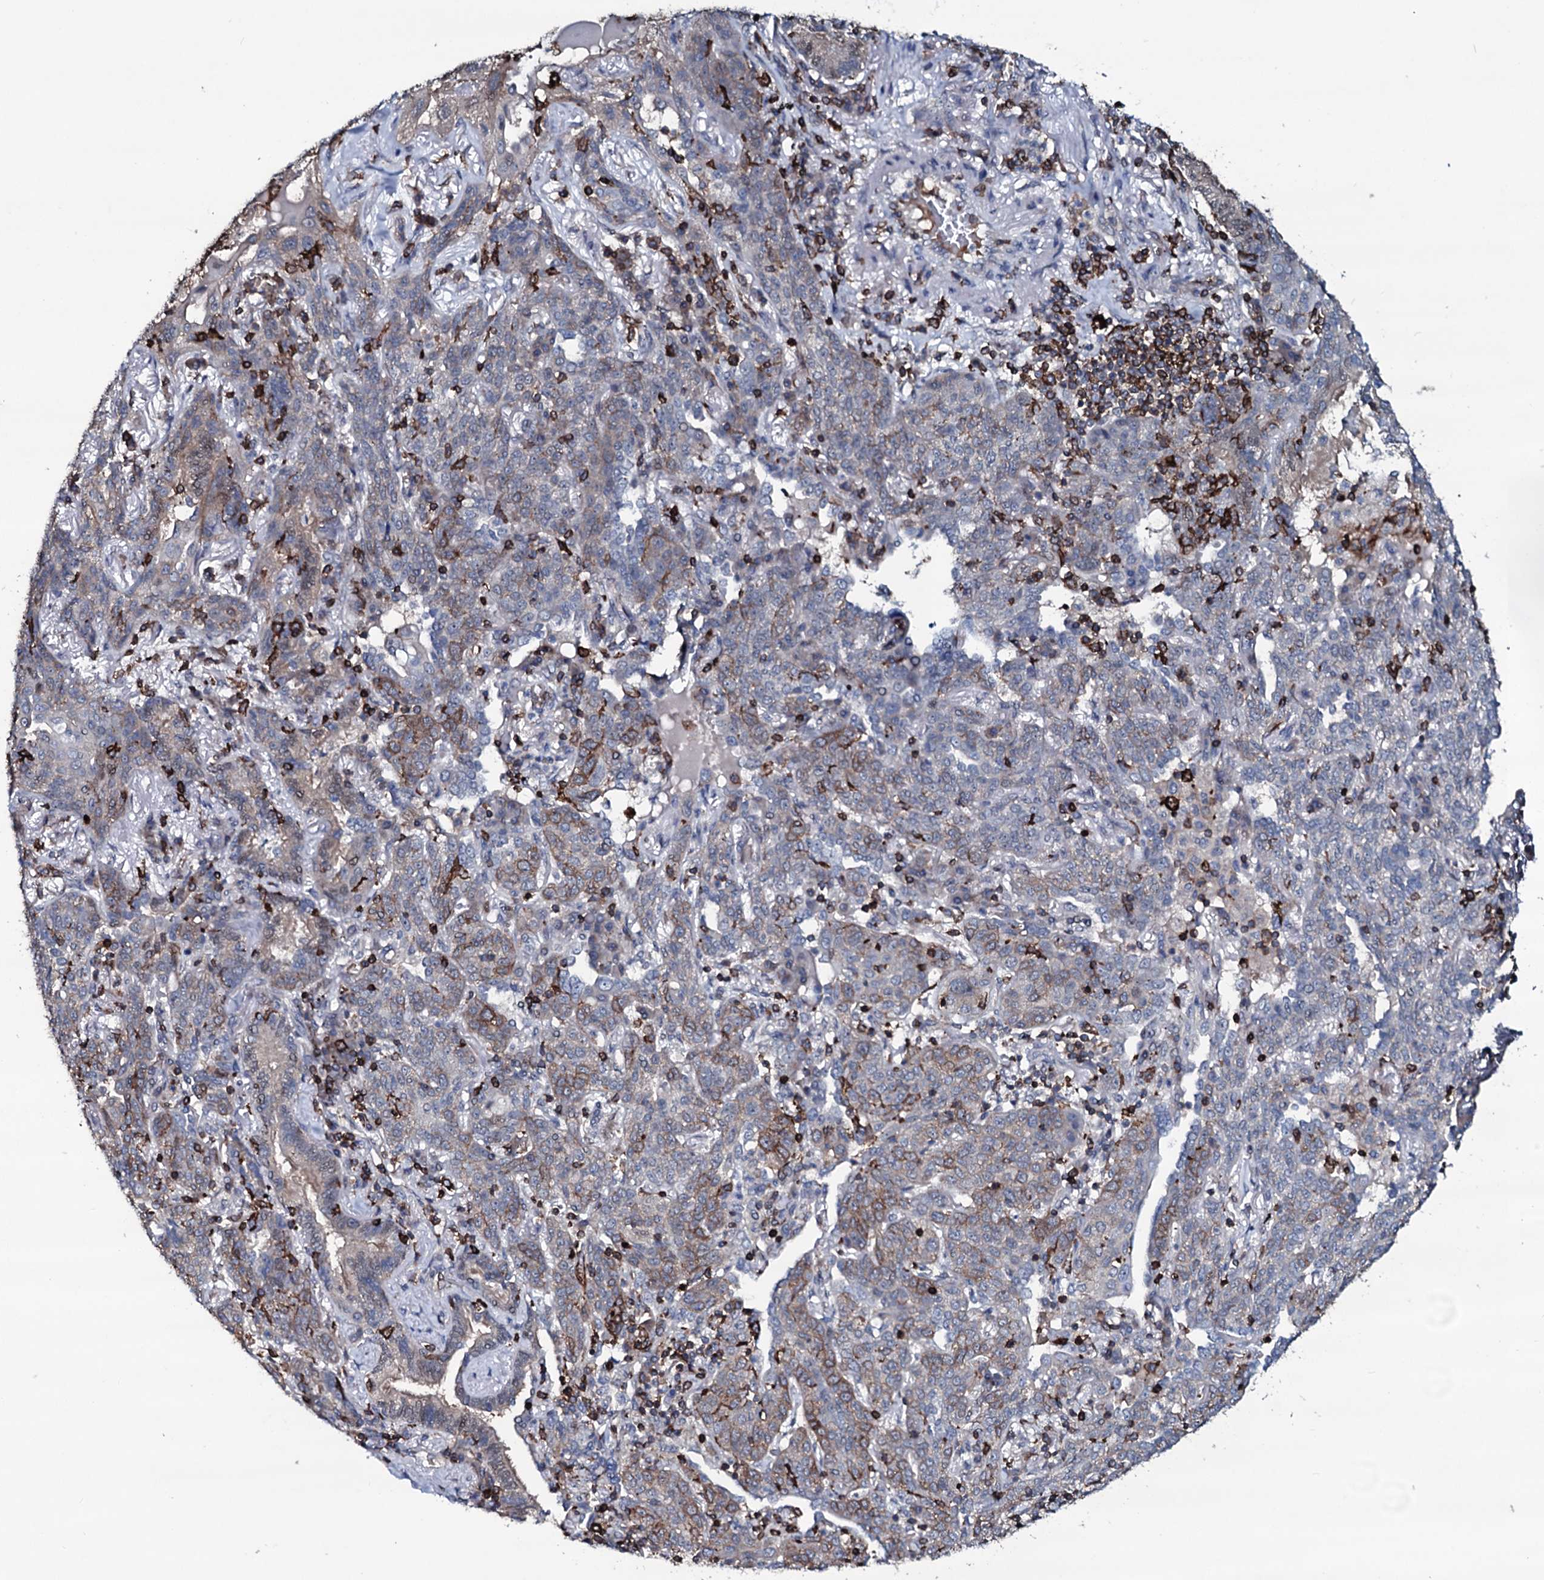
{"staining": {"intensity": "moderate", "quantity": "<25%", "location": "cytoplasmic/membranous"}, "tissue": "lung cancer", "cell_type": "Tumor cells", "image_type": "cancer", "snomed": [{"axis": "morphology", "description": "Squamous cell carcinoma, NOS"}, {"axis": "topography", "description": "Lung"}], "caption": "Immunohistochemical staining of human lung cancer exhibits low levels of moderate cytoplasmic/membranous protein expression in about <25% of tumor cells.", "gene": "OGFOD2", "patient": {"sex": "female", "age": 70}}